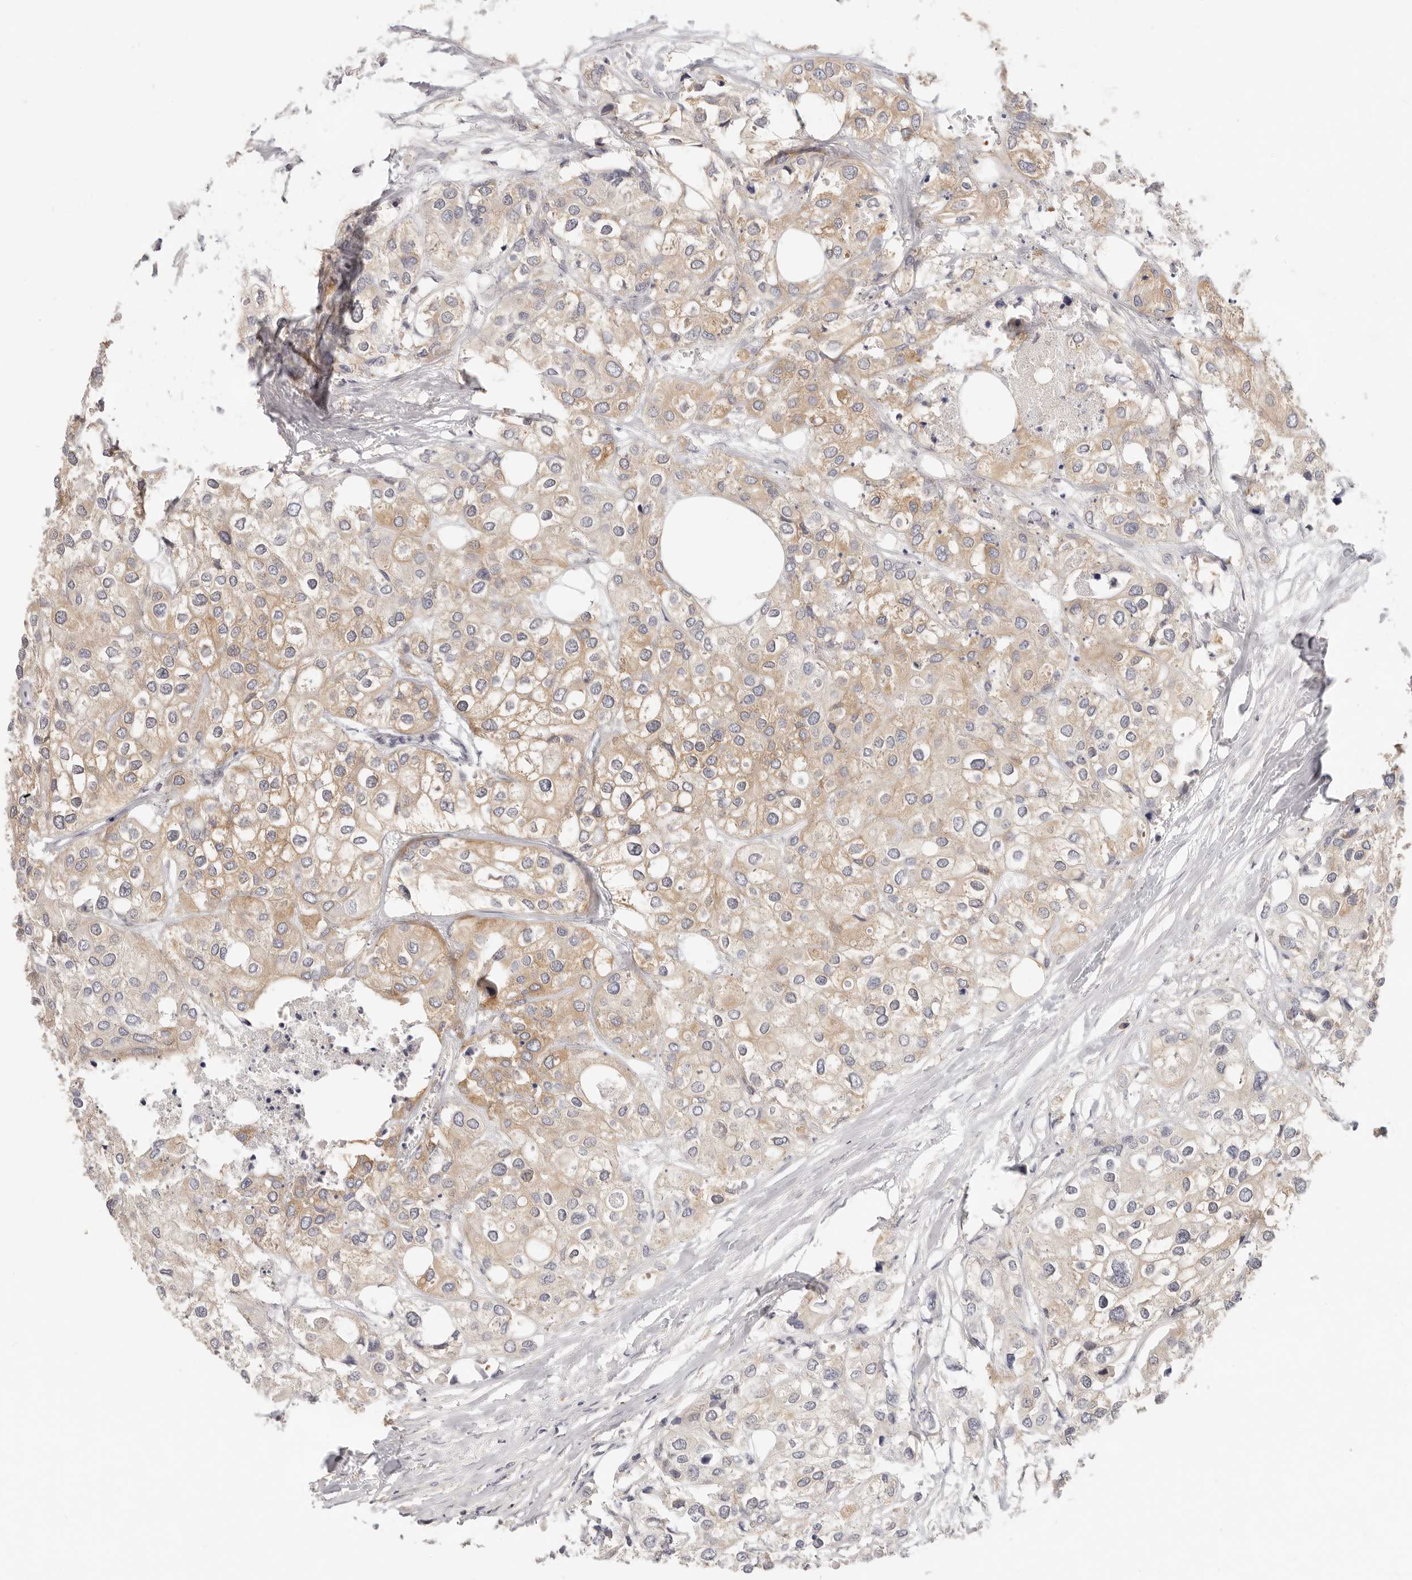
{"staining": {"intensity": "weak", "quantity": ">75%", "location": "cytoplasmic/membranous"}, "tissue": "urothelial cancer", "cell_type": "Tumor cells", "image_type": "cancer", "snomed": [{"axis": "morphology", "description": "Urothelial carcinoma, High grade"}, {"axis": "topography", "description": "Urinary bladder"}], "caption": "This micrograph reveals IHC staining of high-grade urothelial carcinoma, with low weak cytoplasmic/membranous staining in approximately >75% of tumor cells.", "gene": "DTNBP1", "patient": {"sex": "male", "age": 64}}